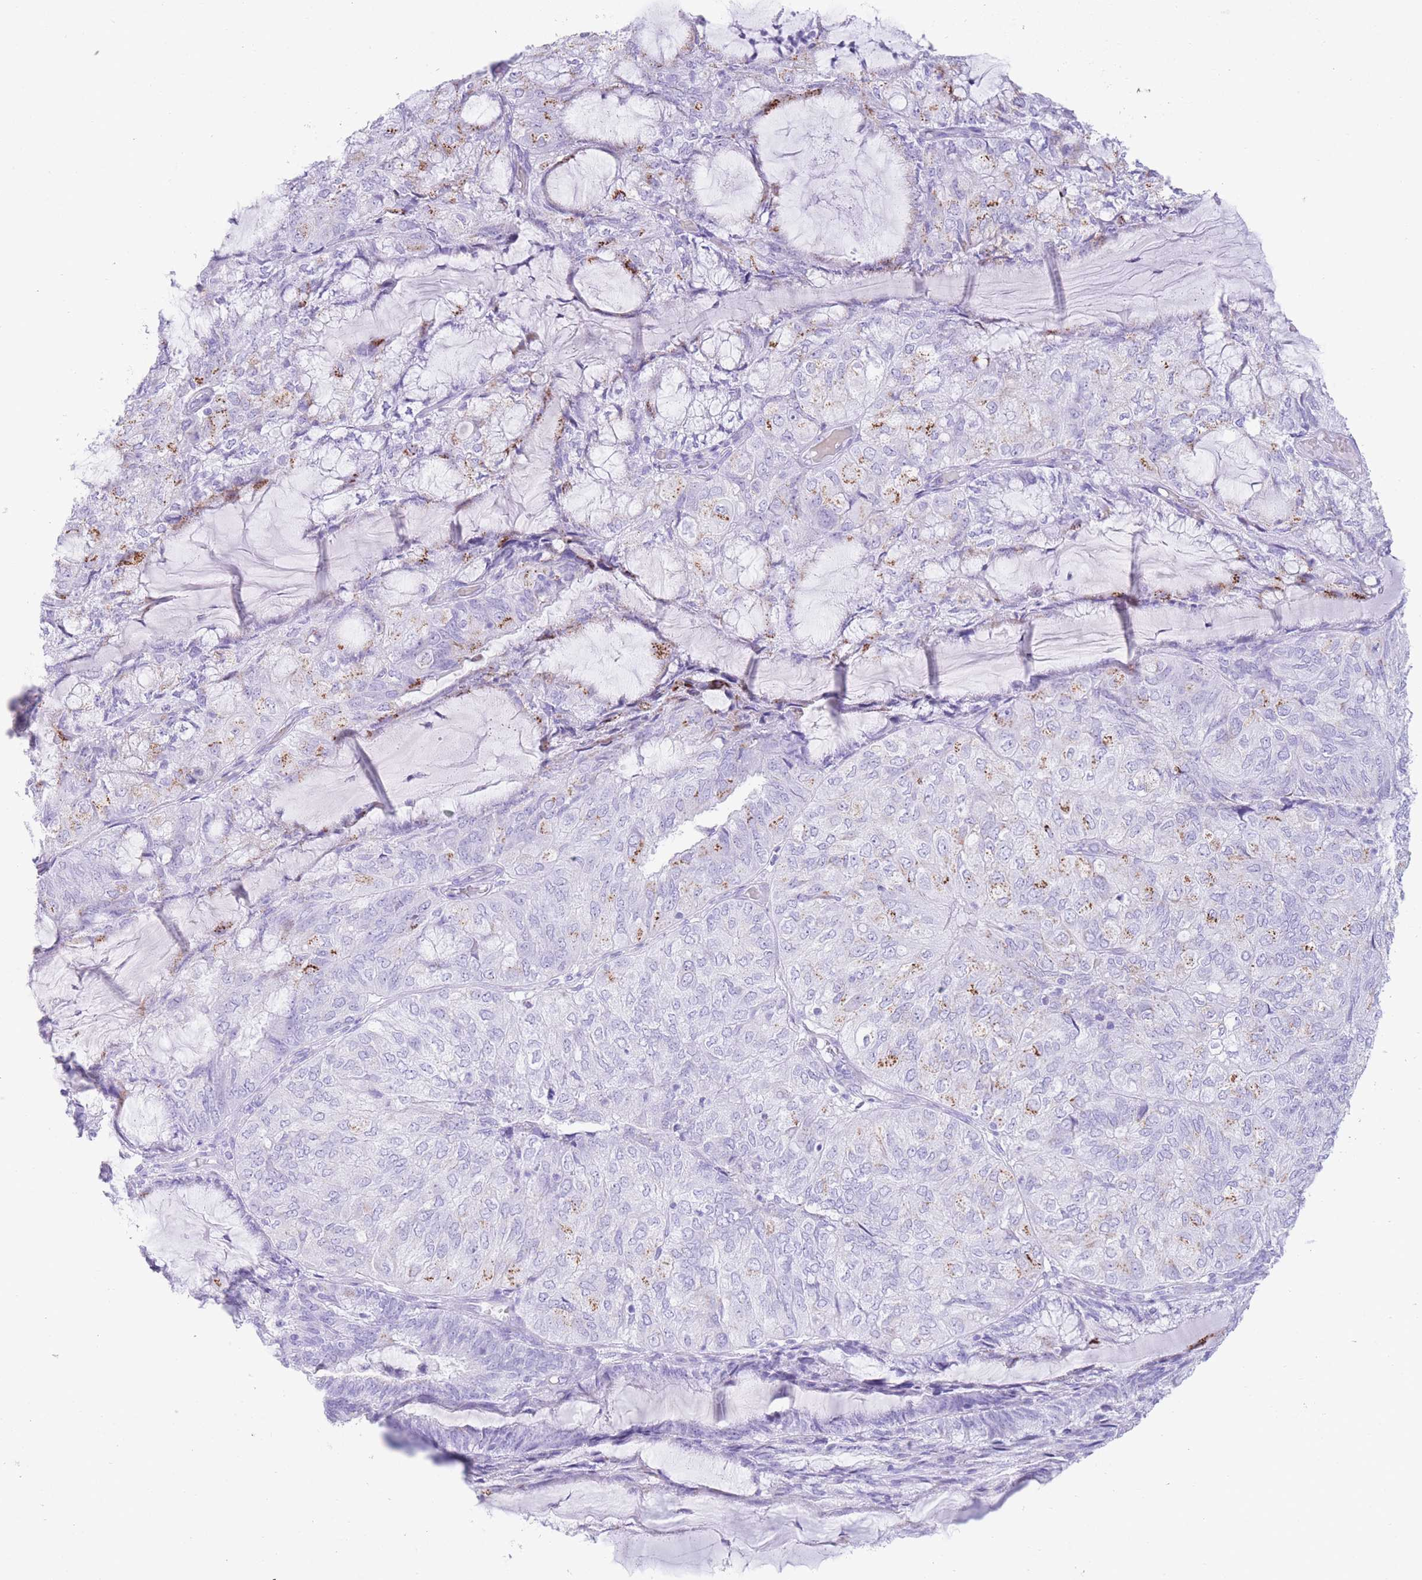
{"staining": {"intensity": "moderate", "quantity": "<25%", "location": "cytoplasmic/membranous"}, "tissue": "endometrial cancer", "cell_type": "Tumor cells", "image_type": "cancer", "snomed": [{"axis": "morphology", "description": "Adenocarcinoma, NOS"}, {"axis": "topography", "description": "Endometrium"}], "caption": "Human endometrial cancer stained with a protein marker displays moderate staining in tumor cells.", "gene": "ELOA2", "patient": {"sex": "female", "age": 81}}